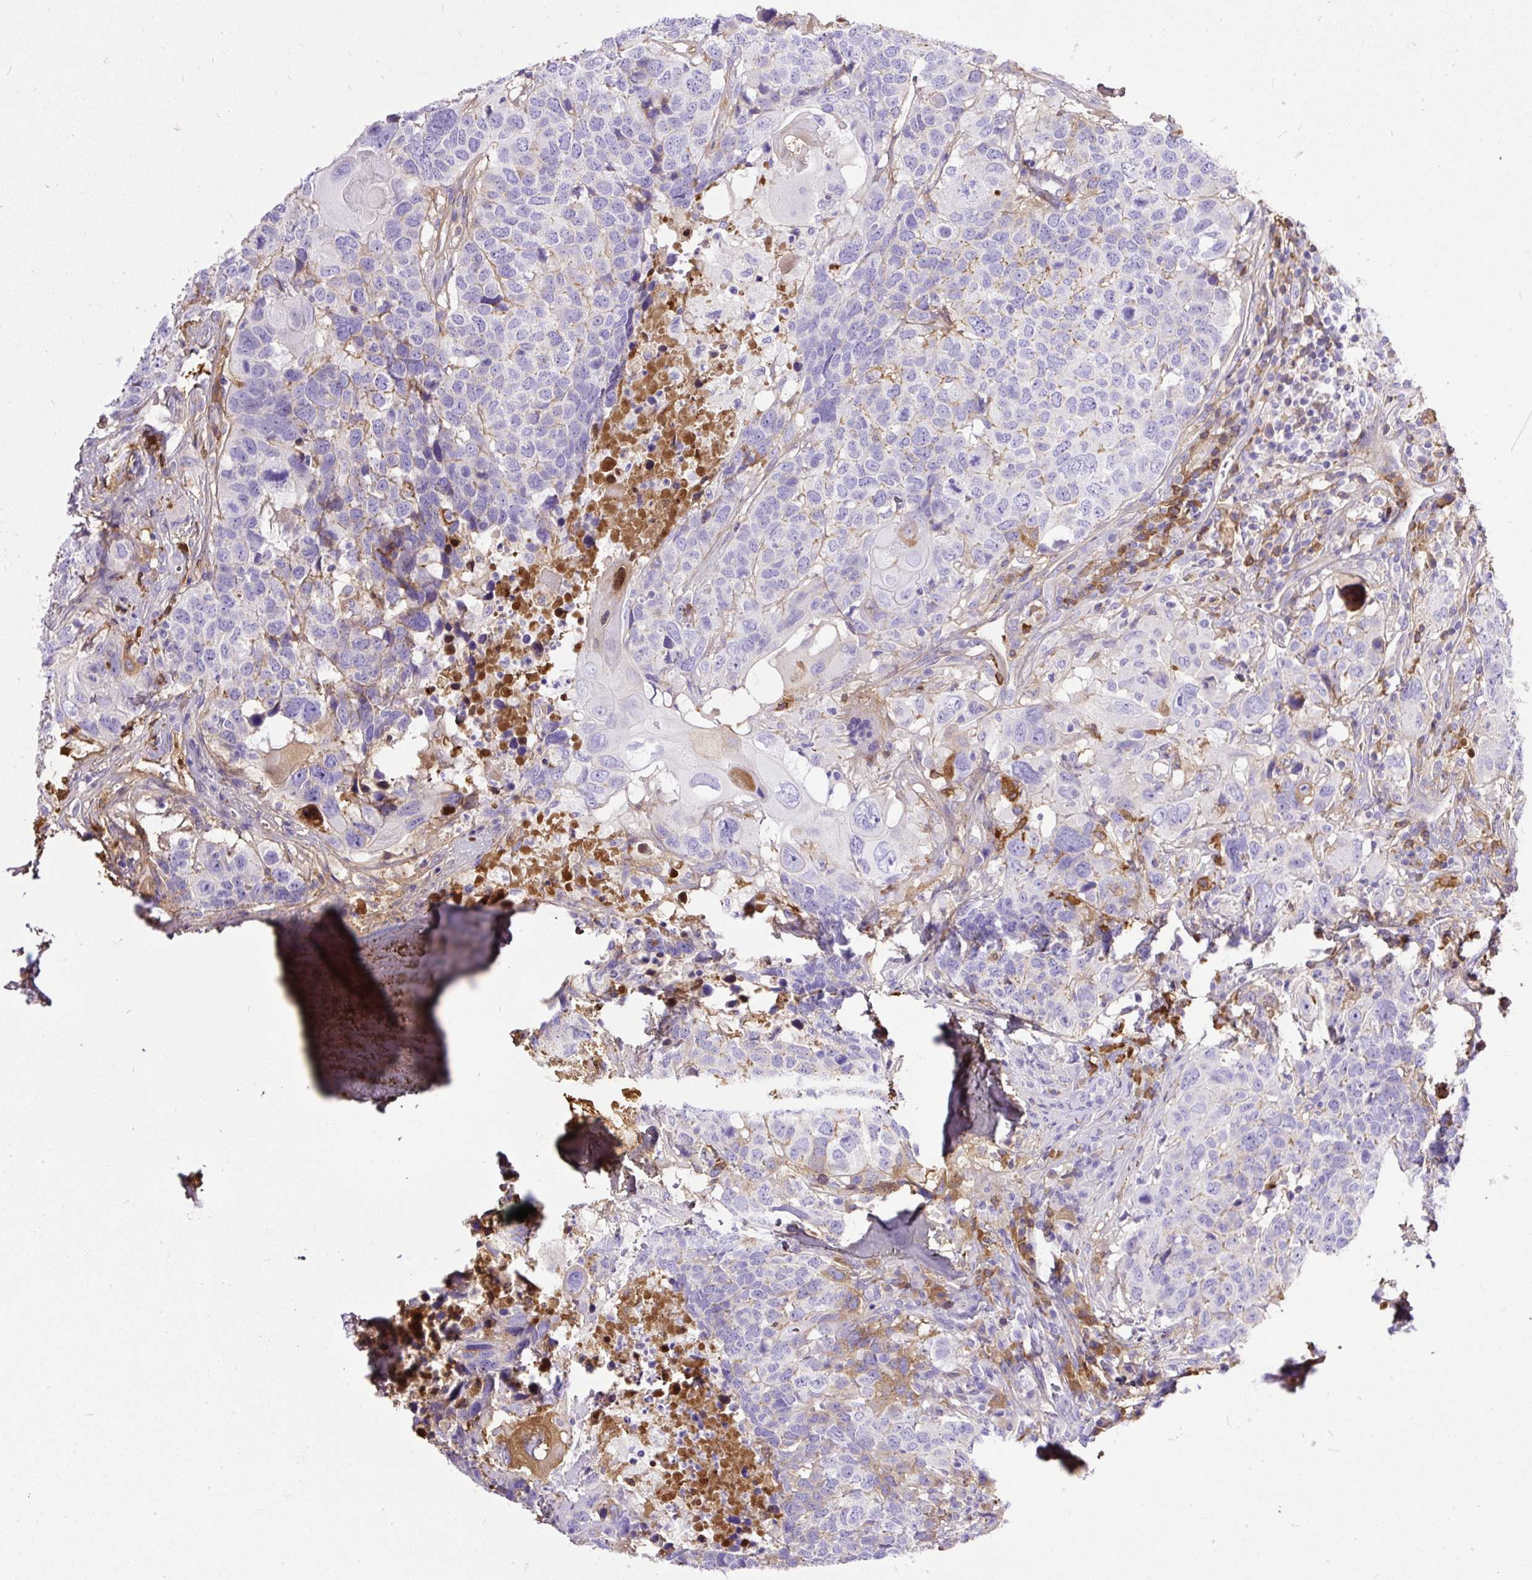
{"staining": {"intensity": "negative", "quantity": "none", "location": "none"}, "tissue": "head and neck cancer", "cell_type": "Tumor cells", "image_type": "cancer", "snomed": [{"axis": "morphology", "description": "Normal tissue, NOS"}, {"axis": "morphology", "description": "Squamous cell carcinoma, NOS"}, {"axis": "topography", "description": "Skeletal muscle"}, {"axis": "topography", "description": "Vascular tissue"}, {"axis": "topography", "description": "Peripheral nerve tissue"}, {"axis": "topography", "description": "Head-Neck"}], "caption": "The histopathology image displays no significant positivity in tumor cells of head and neck cancer (squamous cell carcinoma). (IHC, brightfield microscopy, high magnification).", "gene": "CLEC3B", "patient": {"sex": "male", "age": 66}}